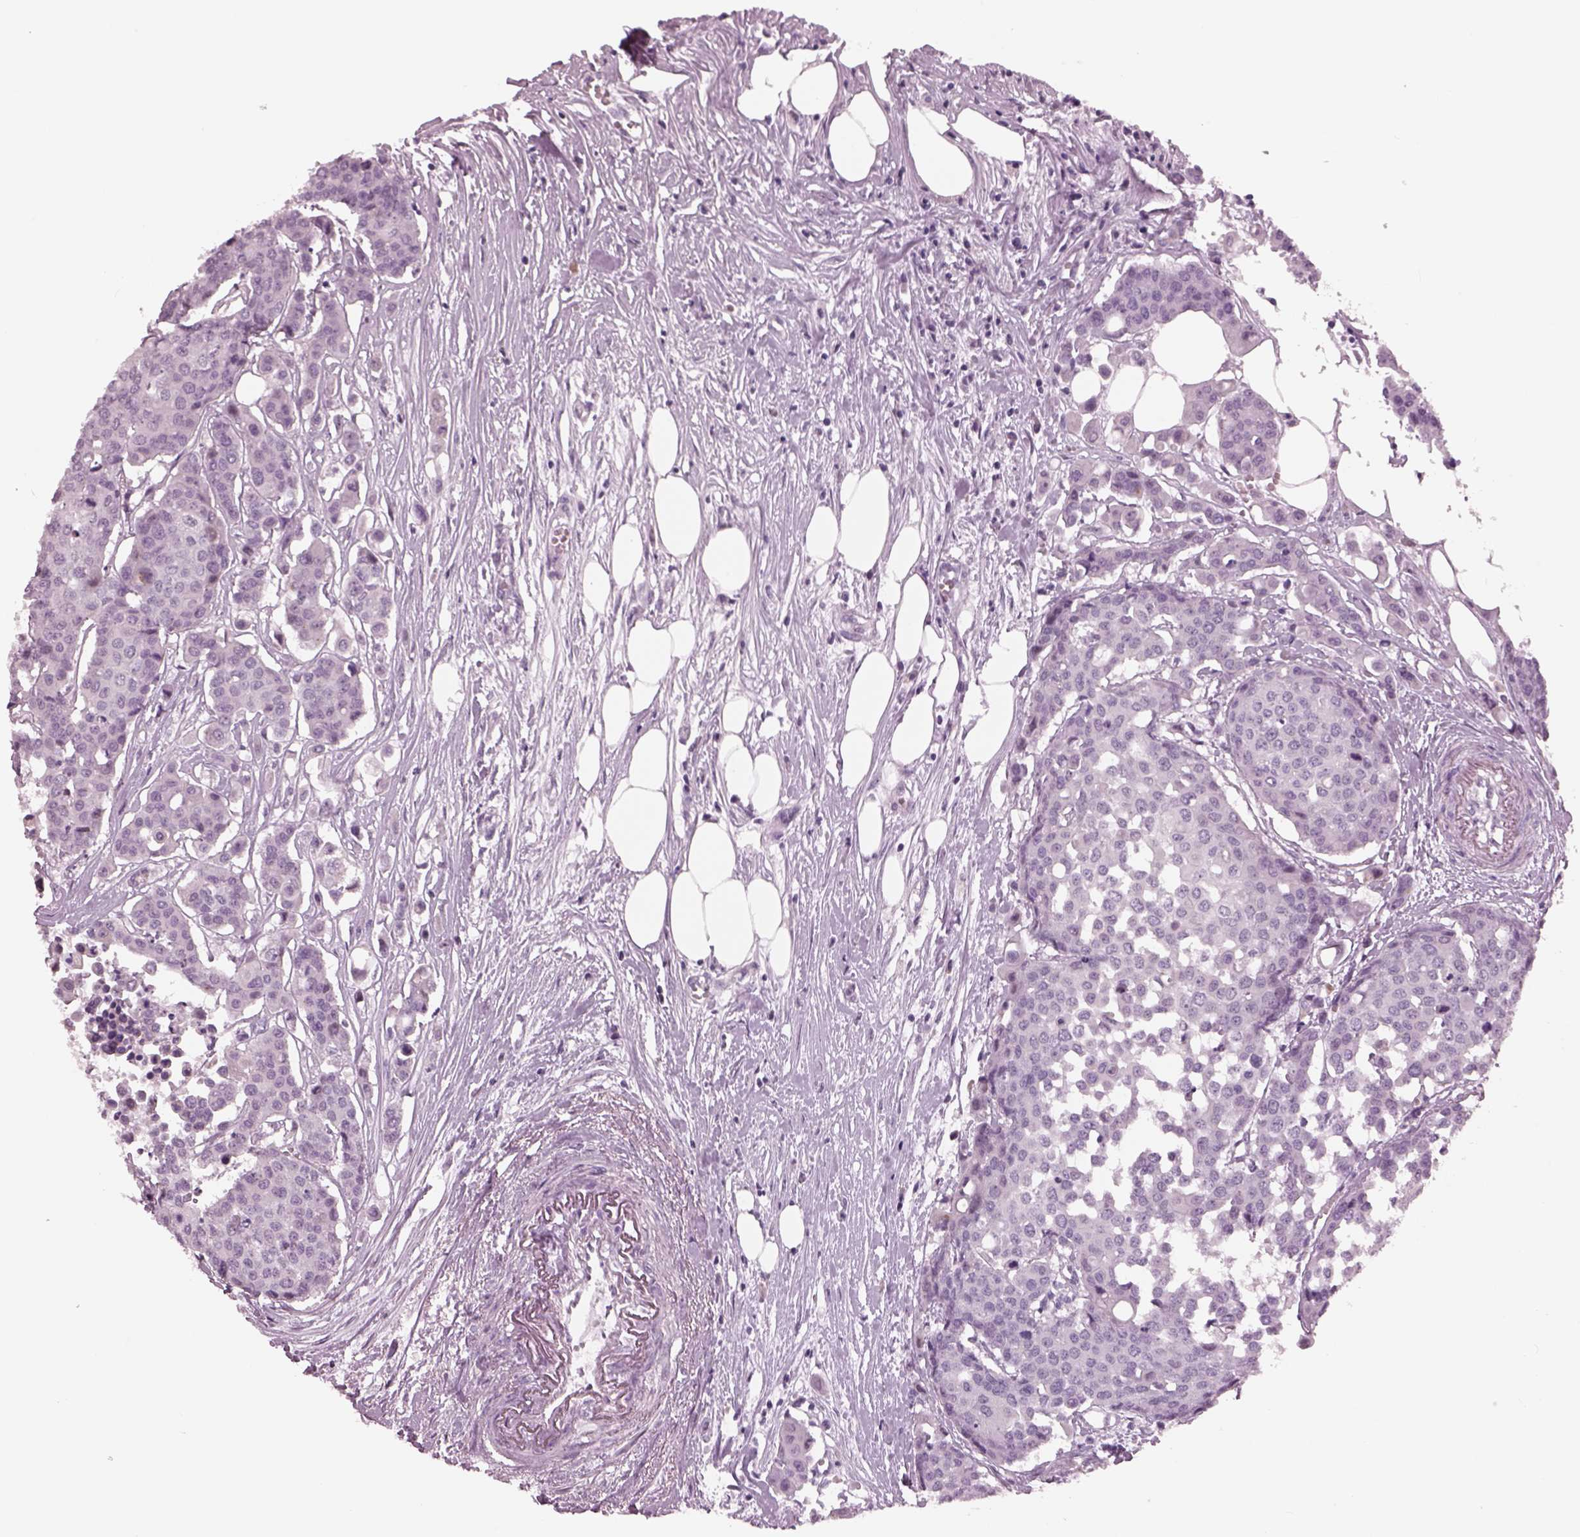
{"staining": {"intensity": "negative", "quantity": "none", "location": "none"}, "tissue": "carcinoid", "cell_type": "Tumor cells", "image_type": "cancer", "snomed": [{"axis": "morphology", "description": "Carcinoid, malignant, NOS"}, {"axis": "topography", "description": "Colon"}], "caption": "Carcinoid (malignant) stained for a protein using immunohistochemistry (IHC) shows no expression tumor cells.", "gene": "CYLC1", "patient": {"sex": "male", "age": 81}}